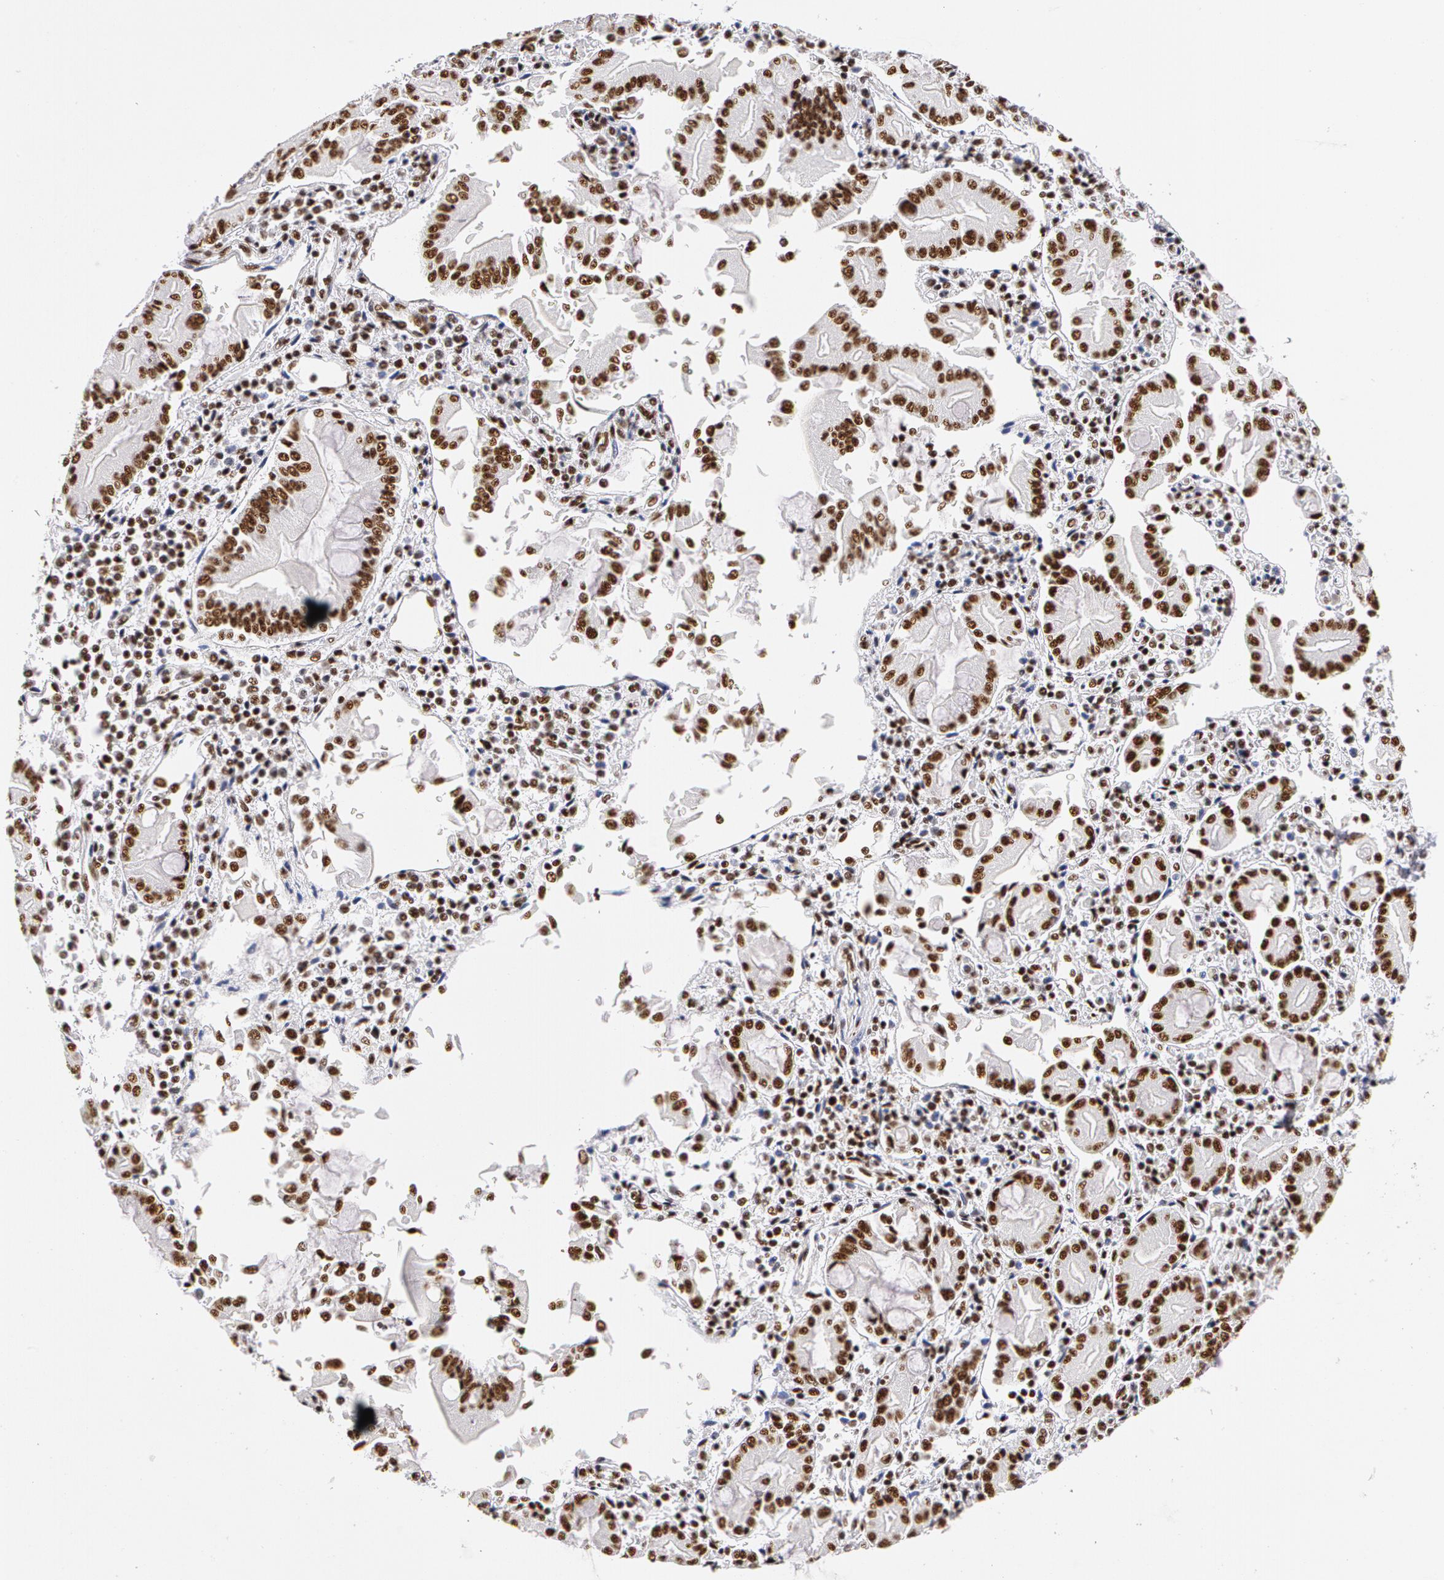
{"staining": {"intensity": "moderate", "quantity": ">75%", "location": "nuclear"}, "tissue": "pancreatic cancer", "cell_type": "Tumor cells", "image_type": "cancer", "snomed": [{"axis": "morphology", "description": "Adenocarcinoma, NOS"}, {"axis": "topography", "description": "Pancreas"}], "caption": "Immunohistochemical staining of human pancreatic cancer demonstrates medium levels of moderate nuclear protein staining in about >75% of tumor cells.", "gene": "PNN", "patient": {"sex": "female", "age": 57}}